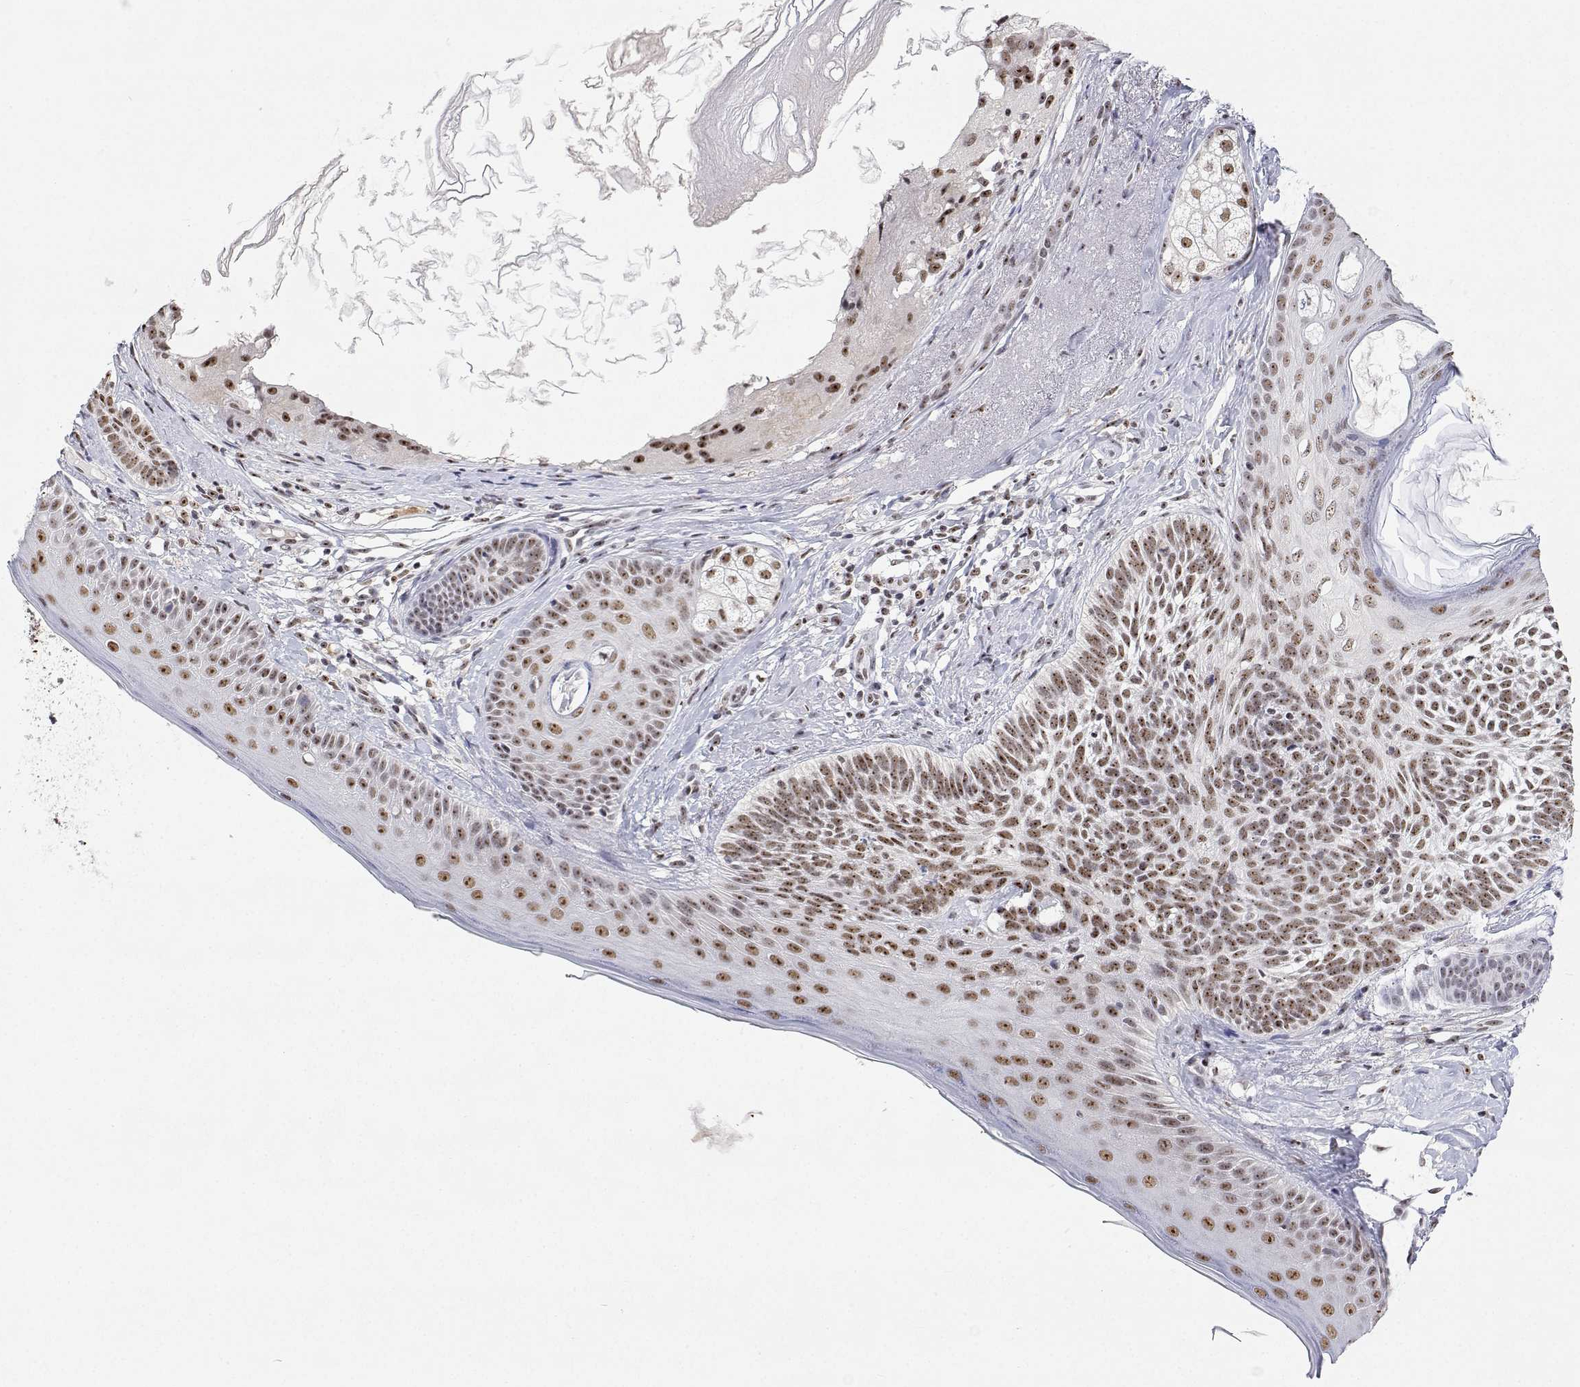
{"staining": {"intensity": "moderate", "quantity": ">75%", "location": "nuclear"}, "tissue": "skin cancer", "cell_type": "Tumor cells", "image_type": "cancer", "snomed": [{"axis": "morphology", "description": "Basal cell carcinoma"}, {"axis": "topography", "description": "Skin"}], "caption": "Basal cell carcinoma (skin) stained with immunohistochemistry displays moderate nuclear positivity in approximately >75% of tumor cells. The staining is performed using DAB brown chromogen to label protein expression. The nuclei are counter-stained blue using hematoxylin.", "gene": "ADAR", "patient": {"sex": "female", "age": 74}}